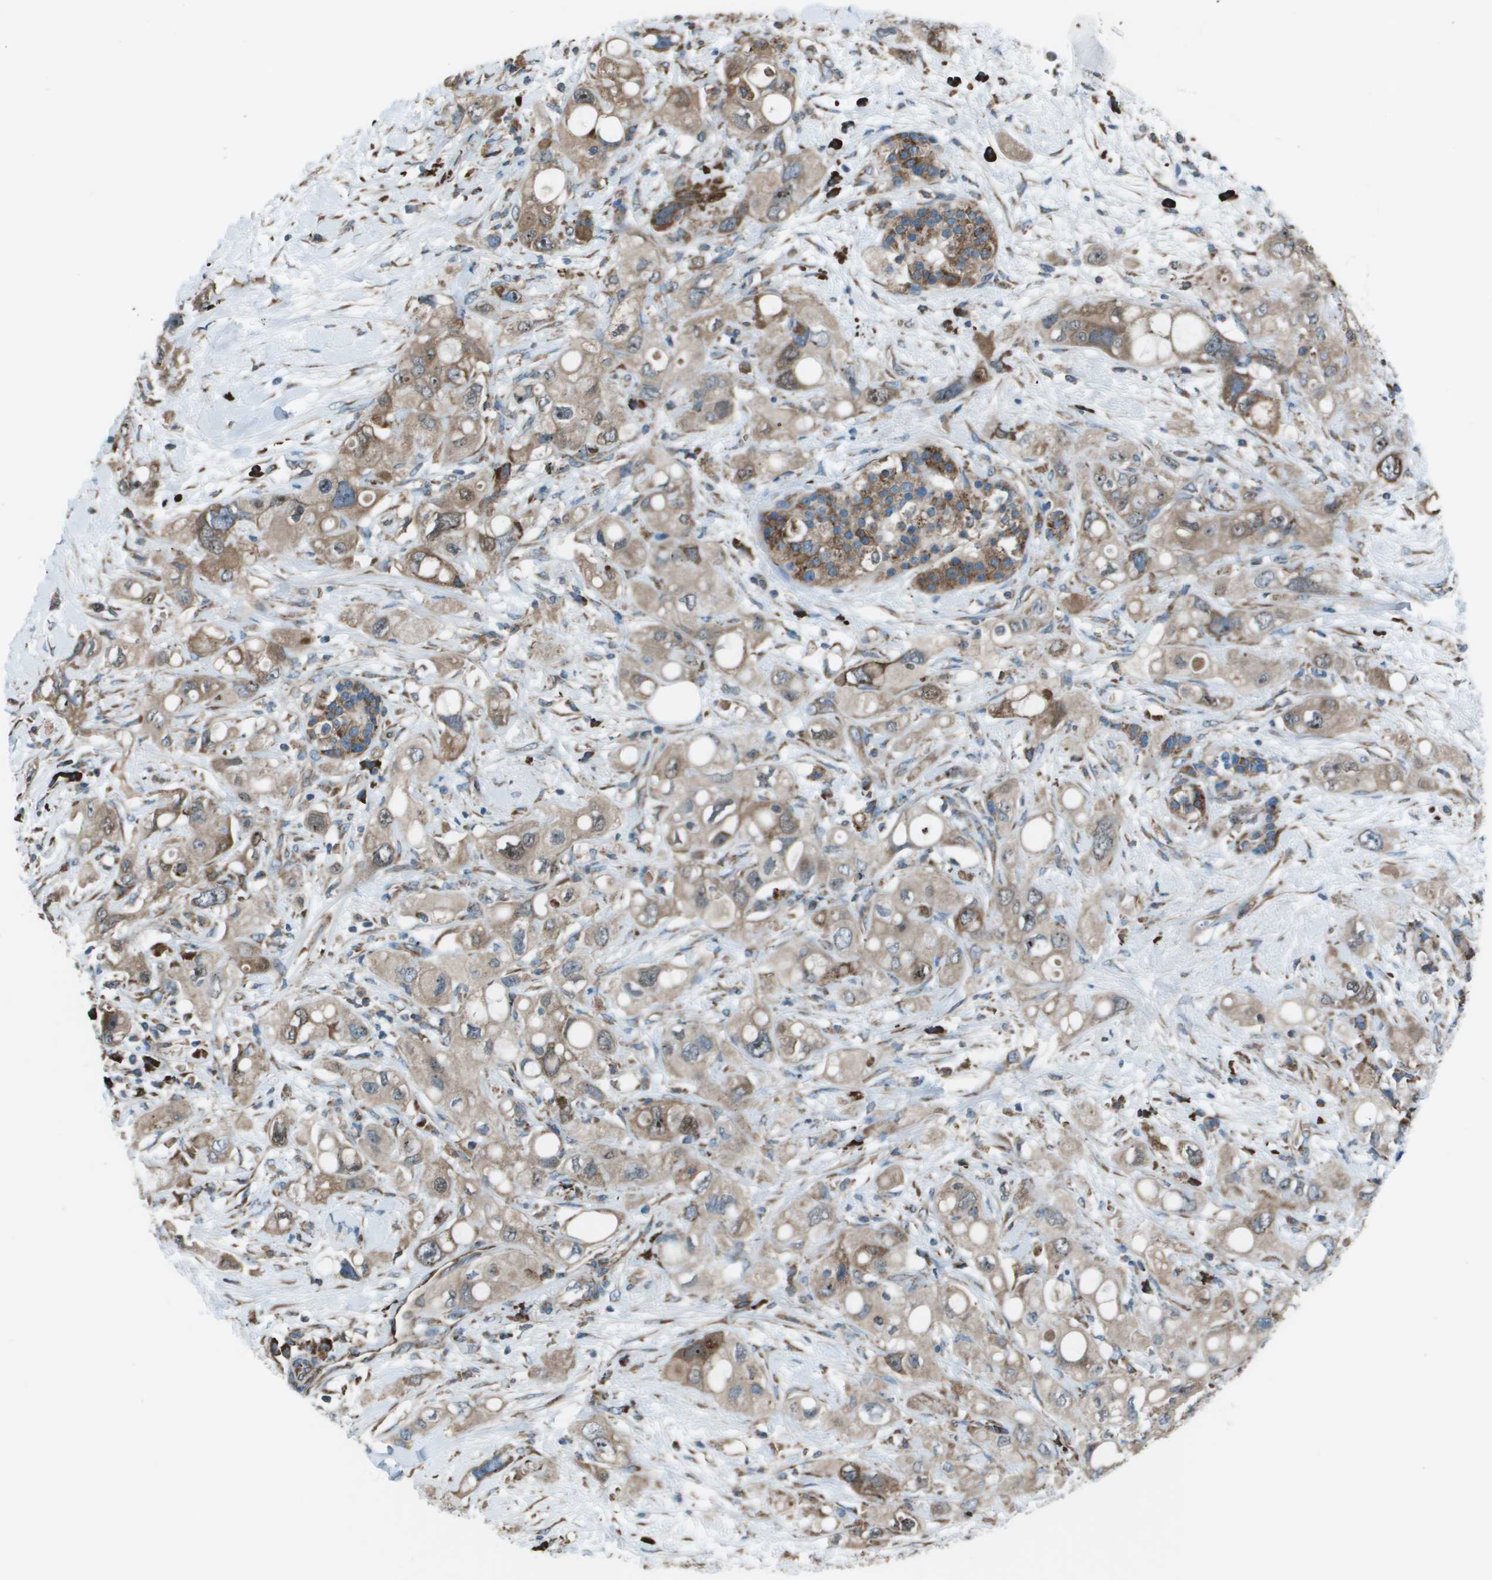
{"staining": {"intensity": "moderate", "quantity": ">75%", "location": "cytoplasmic/membranous"}, "tissue": "pancreatic cancer", "cell_type": "Tumor cells", "image_type": "cancer", "snomed": [{"axis": "morphology", "description": "Adenocarcinoma, NOS"}, {"axis": "topography", "description": "Pancreas"}], "caption": "There is medium levels of moderate cytoplasmic/membranous positivity in tumor cells of pancreatic adenocarcinoma, as demonstrated by immunohistochemical staining (brown color).", "gene": "UTS2", "patient": {"sex": "female", "age": 56}}